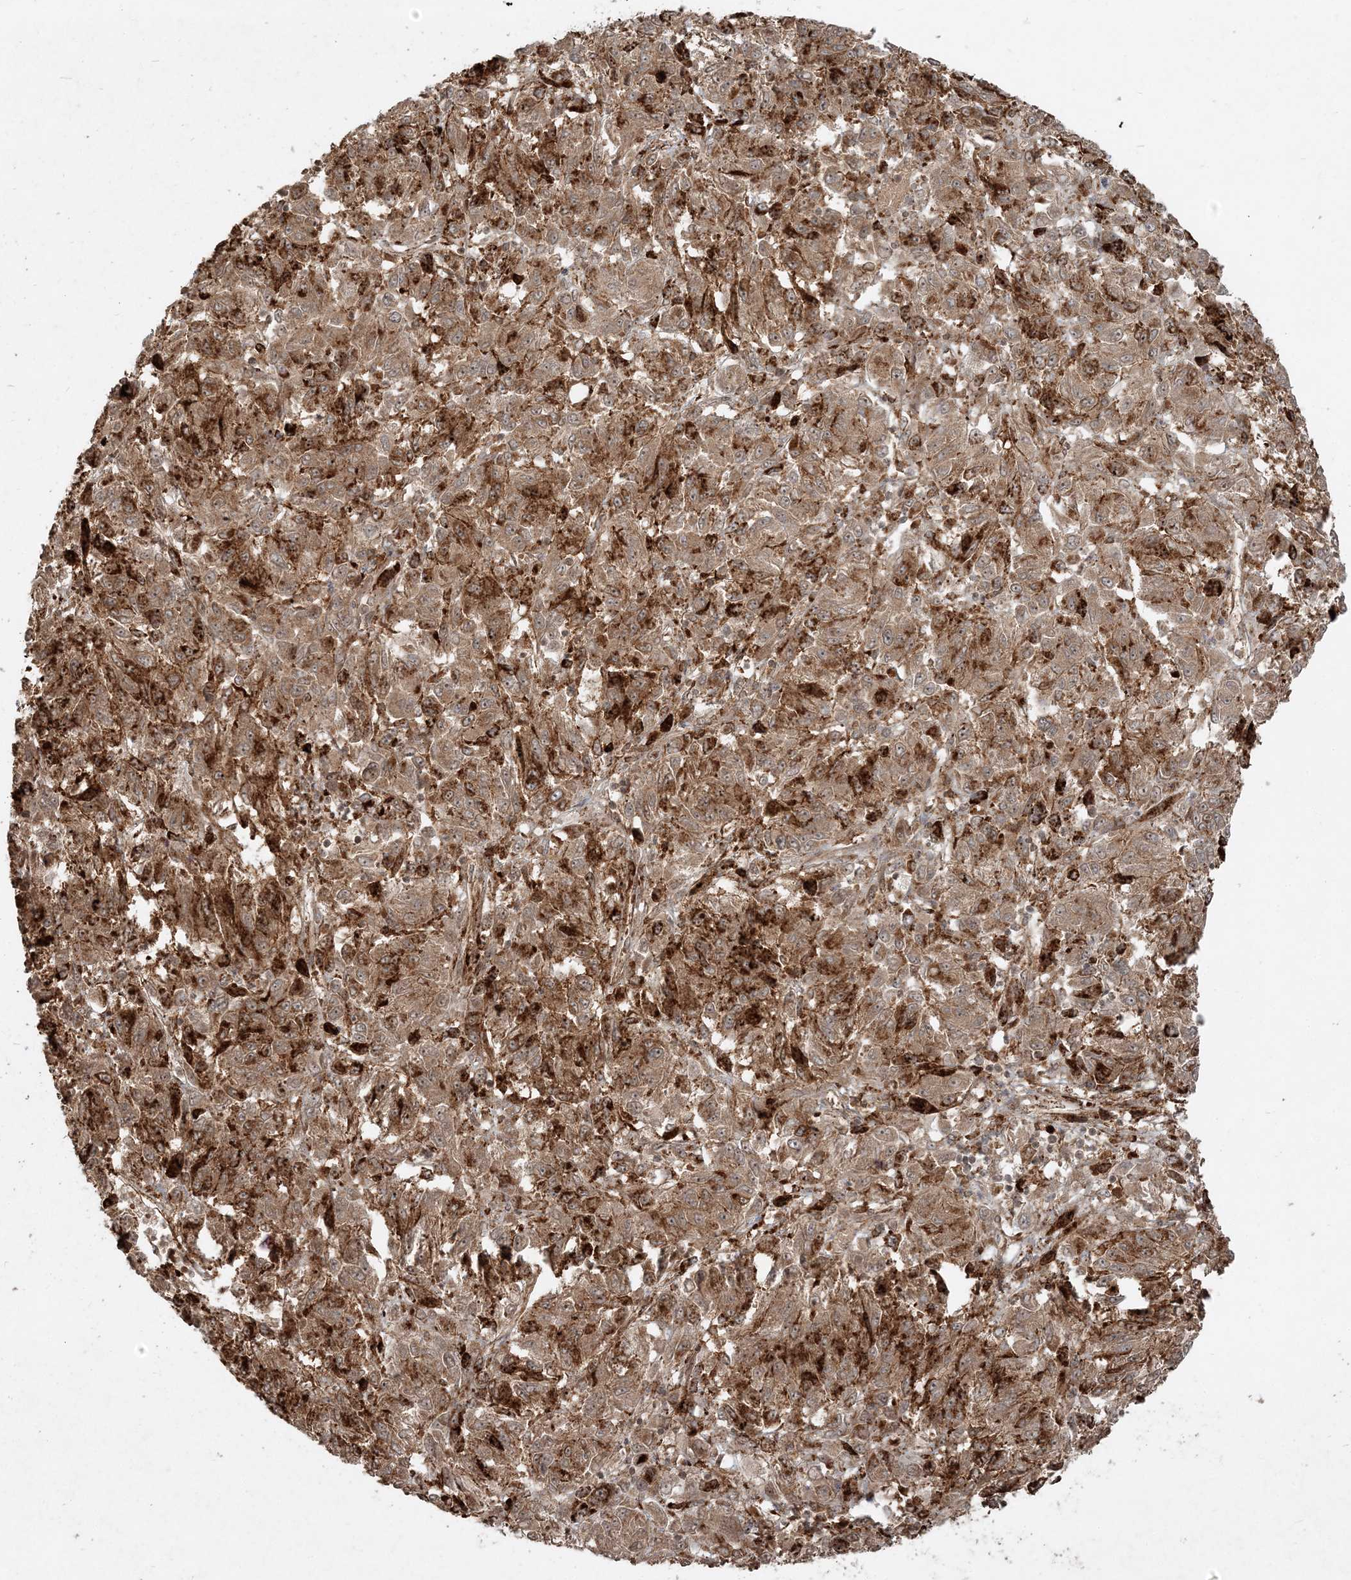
{"staining": {"intensity": "moderate", "quantity": ">75%", "location": "cytoplasmic/membranous"}, "tissue": "melanoma", "cell_type": "Tumor cells", "image_type": "cancer", "snomed": [{"axis": "morphology", "description": "Malignant melanoma, Metastatic site"}, {"axis": "topography", "description": "Lung"}], "caption": "An image of malignant melanoma (metastatic site) stained for a protein demonstrates moderate cytoplasmic/membranous brown staining in tumor cells. The staining is performed using DAB (3,3'-diaminobenzidine) brown chromogen to label protein expression. The nuclei are counter-stained blue using hematoxylin.", "gene": "NARS1", "patient": {"sex": "male", "age": 64}}